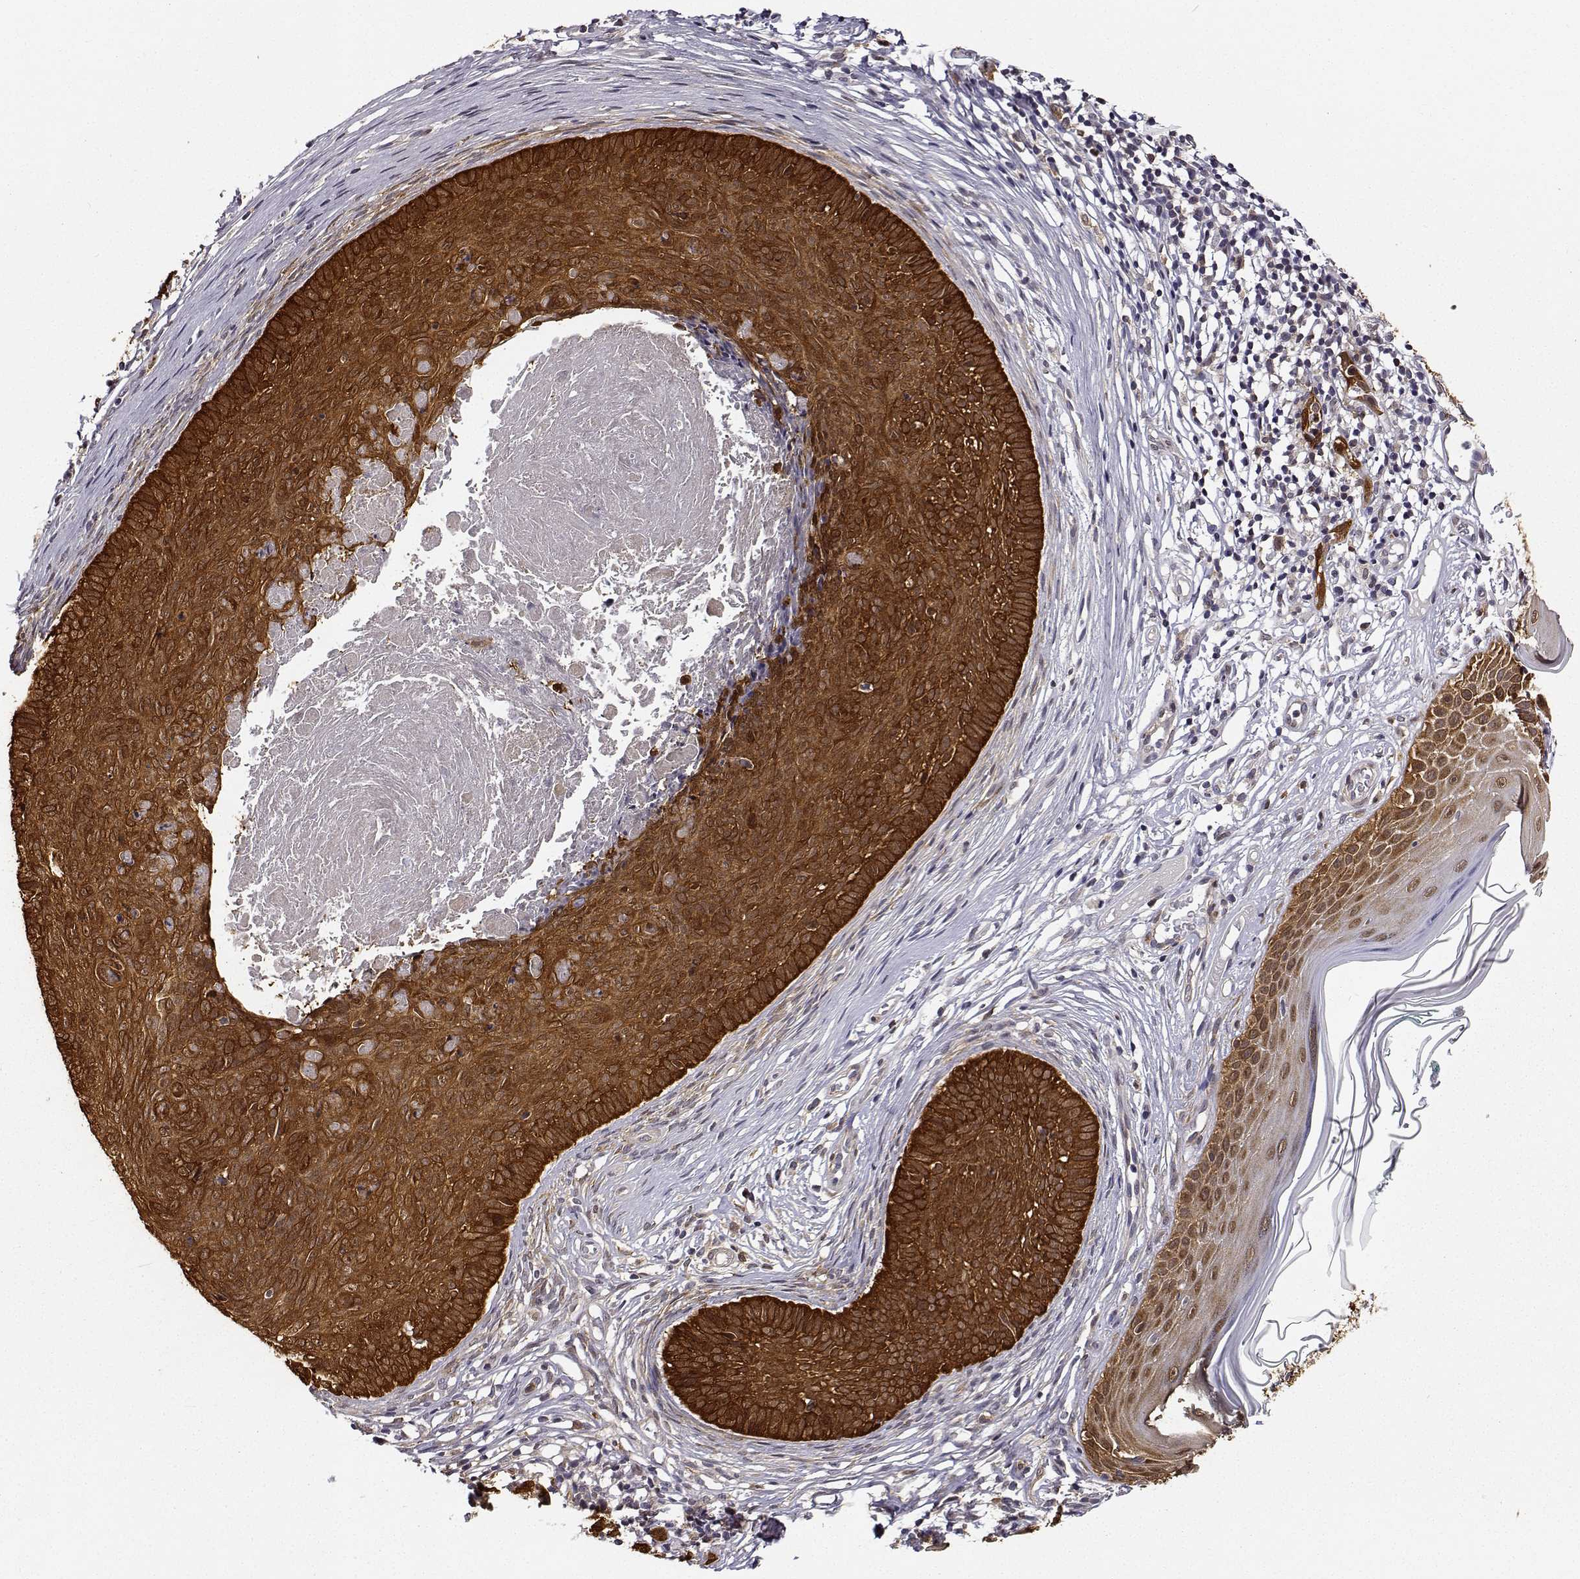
{"staining": {"intensity": "strong", "quantity": ">75%", "location": "cytoplasmic/membranous"}, "tissue": "skin cancer", "cell_type": "Tumor cells", "image_type": "cancer", "snomed": [{"axis": "morphology", "description": "Basal cell carcinoma"}, {"axis": "topography", "description": "Skin"}], "caption": "Immunohistochemistry (IHC) of human skin cancer demonstrates high levels of strong cytoplasmic/membranous positivity in about >75% of tumor cells.", "gene": "PHGDH", "patient": {"sex": "male", "age": 85}}